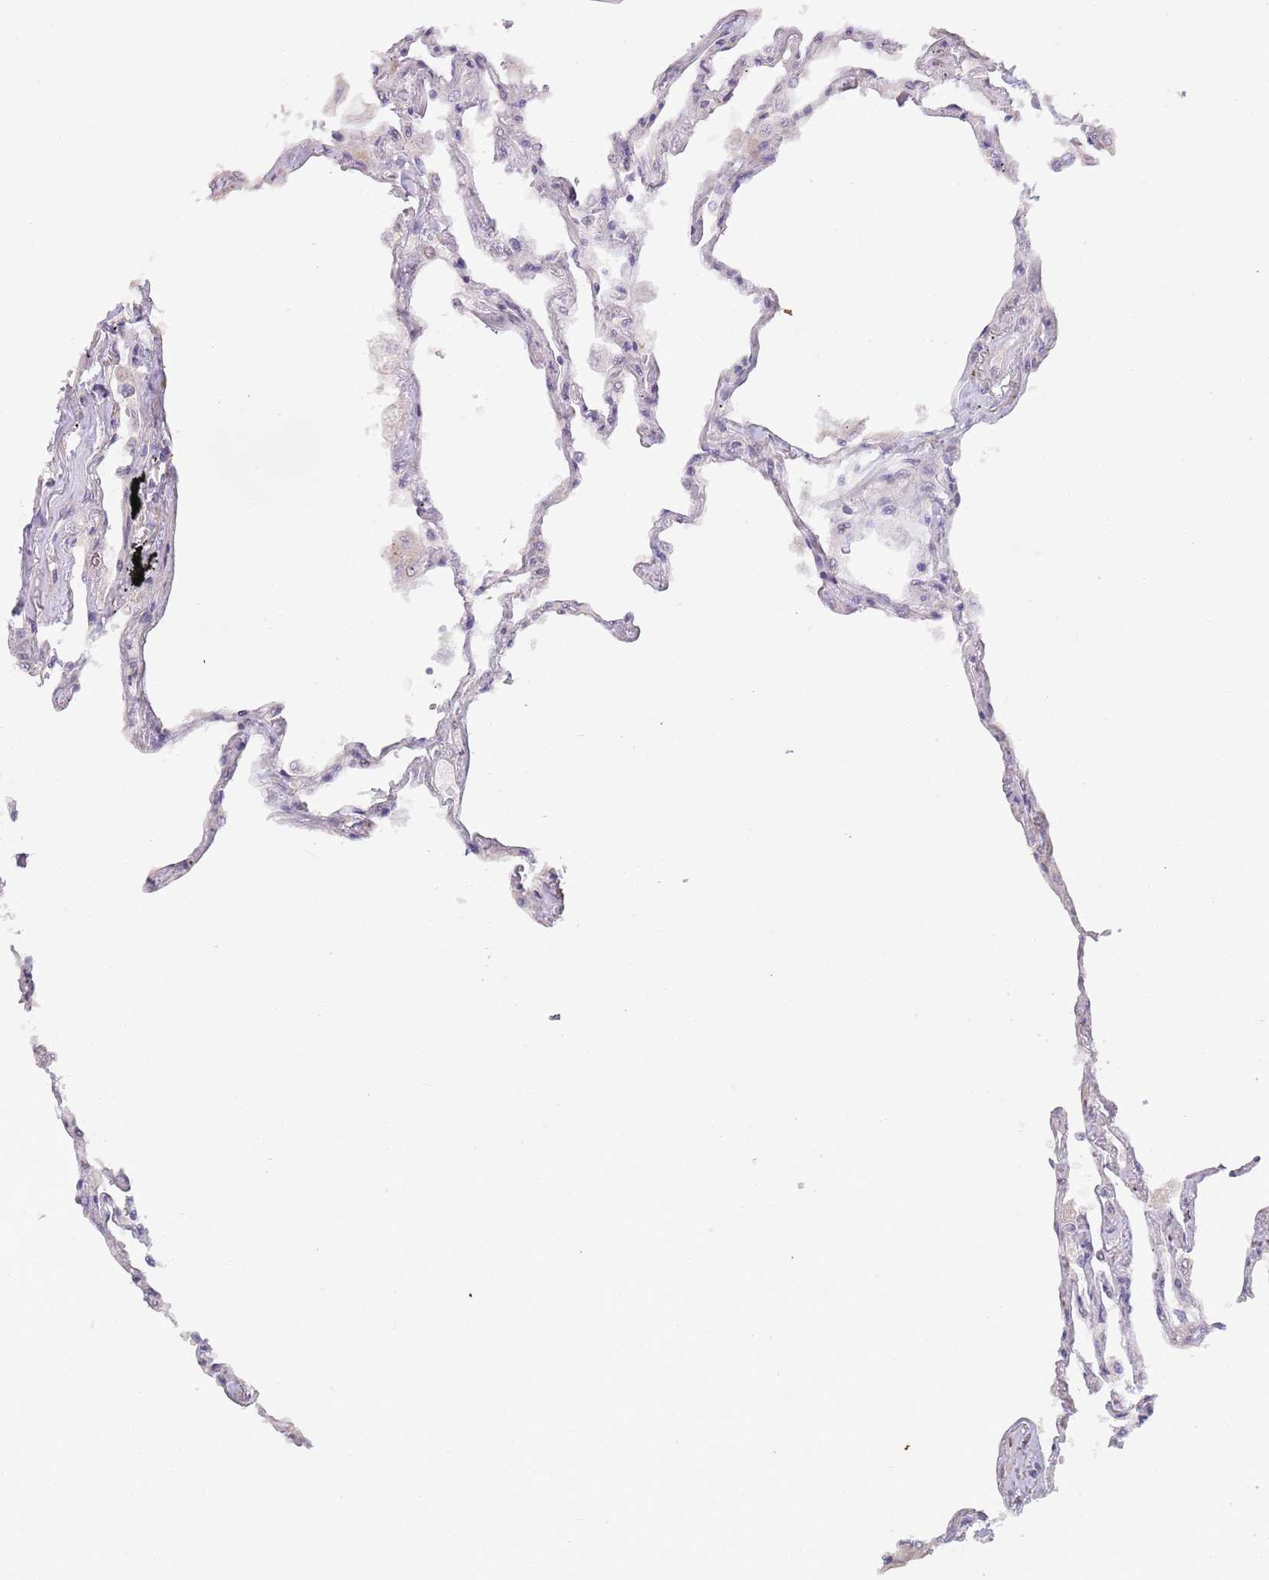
{"staining": {"intensity": "weak", "quantity": "<25%", "location": "cytoplasmic/membranous"}, "tissue": "lung", "cell_type": "Alveolar cells", "image_type": "normal", "snomed": [{"axis": "morphology", "description": "Normal tissue, NOS"}, {"axis": "topography", "description": "Lung"}], "caption": "High power microscopy histopathology image of an immunohistochemistry (IHC) histopathology image of benign lung, revealing no significant expression in alveolar cells.", "gene": "CHD9", "patient": {"sex": "female", "age": 67}}